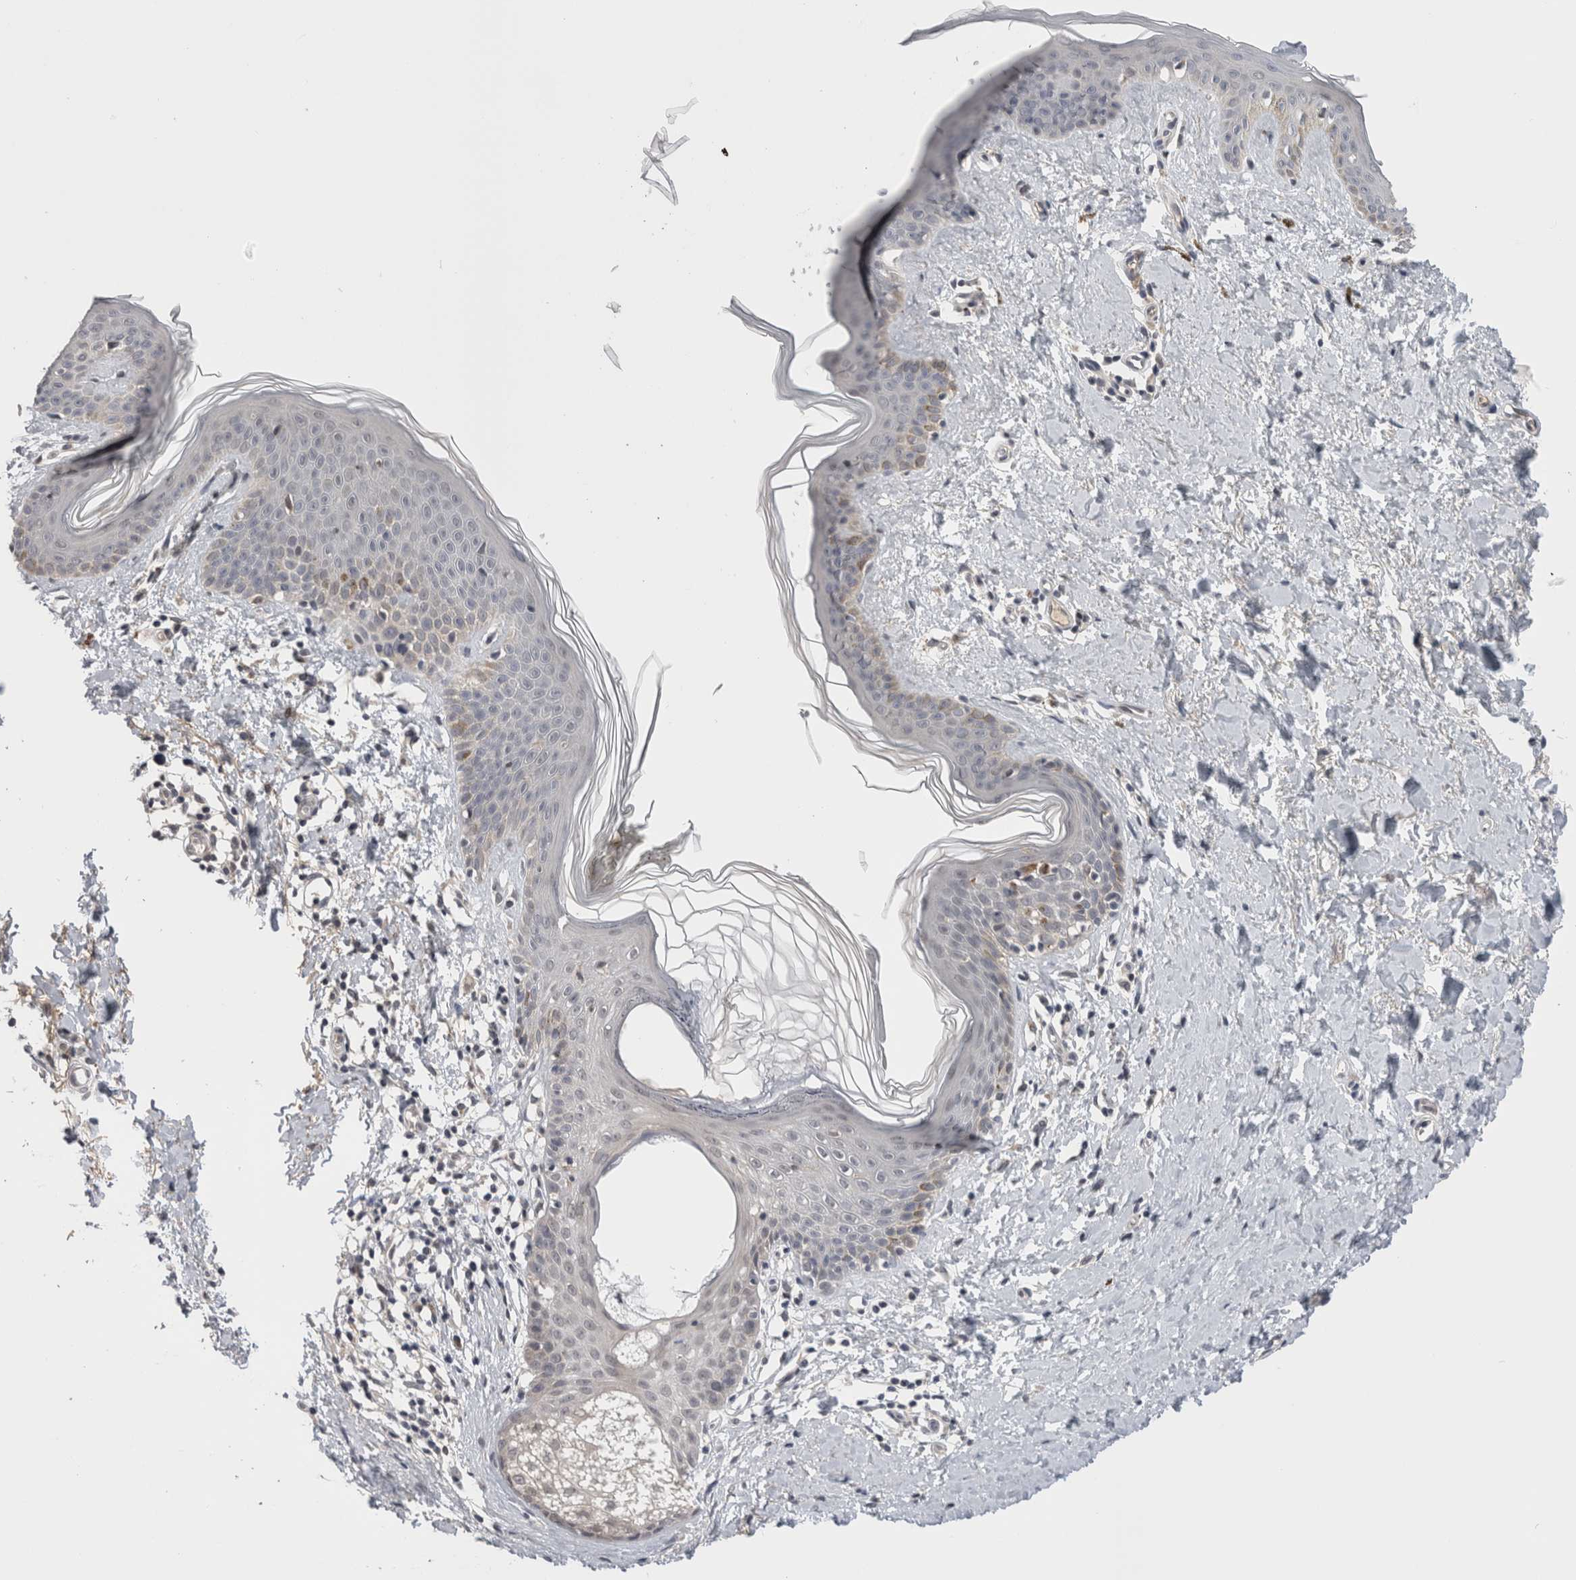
{"staining": {"intensity": "negative", "quantity": "none", "location": "none"}, "tissue": "skin", "cell_type": "Fibroblasts", "image_type": "normal", "snomed": [{"axis": "morphology", "description": "Normal tissue, NOS"}, {"axis": "topography", "description": "Skin"}], "caption": "Immunohistochemistry histopathology image of normal skin: human skin stained with DAB demonstrates no significant protein expression in fibroblasts.", "gene": "CRYBG1", "patient": {"sex": "female", "age": 46}}